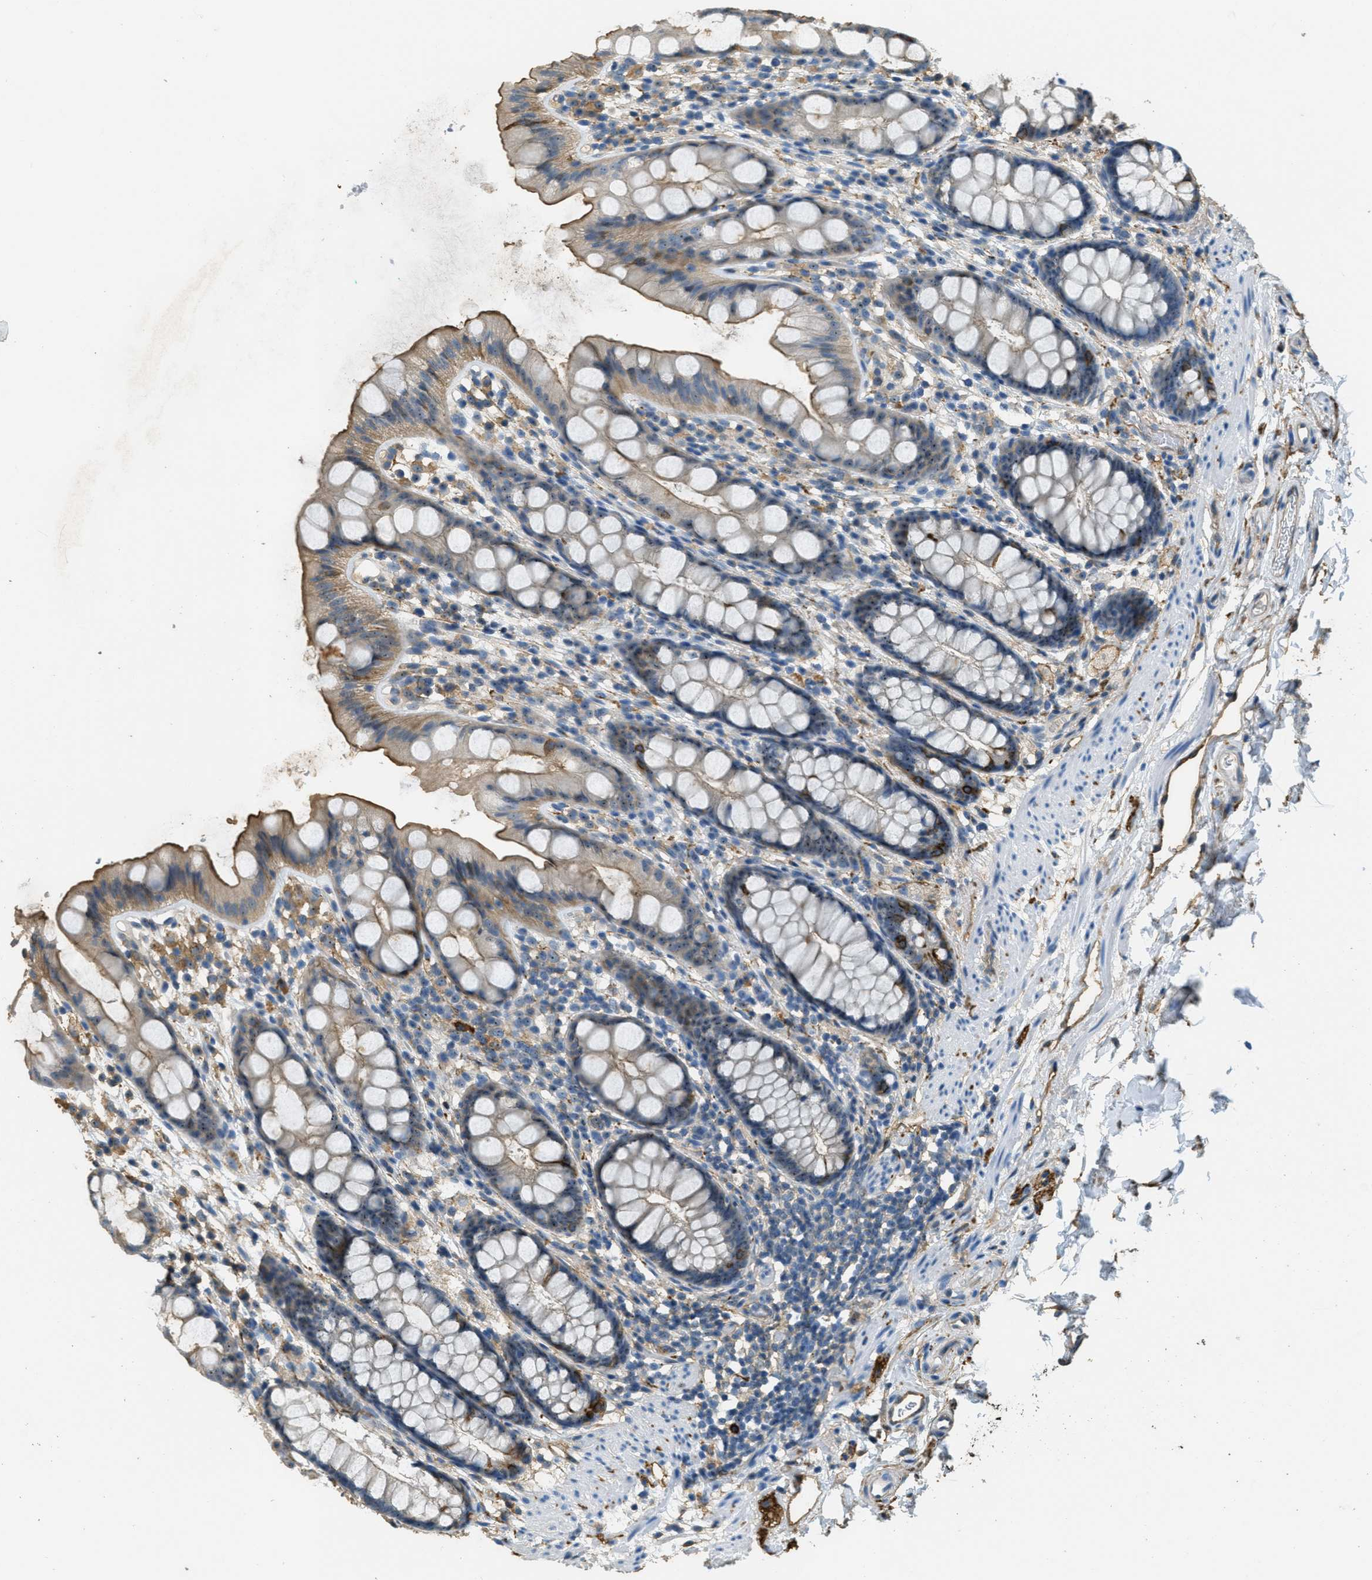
{"staining": {"intensity": "moderate", "quantity": "25%-75%", "location": "cytoplasmic/membranous,nuclear"}, "tissue": "rectum", "cell_type": "Glandular cells", "image_type": "normal", "snomed": [{"axis": "morphology", "description": "Normal tissue, NOS"}, {"axis": "topography", "description": "Rectum"}], "caption": "Human rectum stained for a protein (brown) displays moderate cytoplasmic/membranous,nuclear positive expression in about 25%-75% of glandular cells.", "gene": "OSMR", "patient": {"sex": "female", "age": 65}}